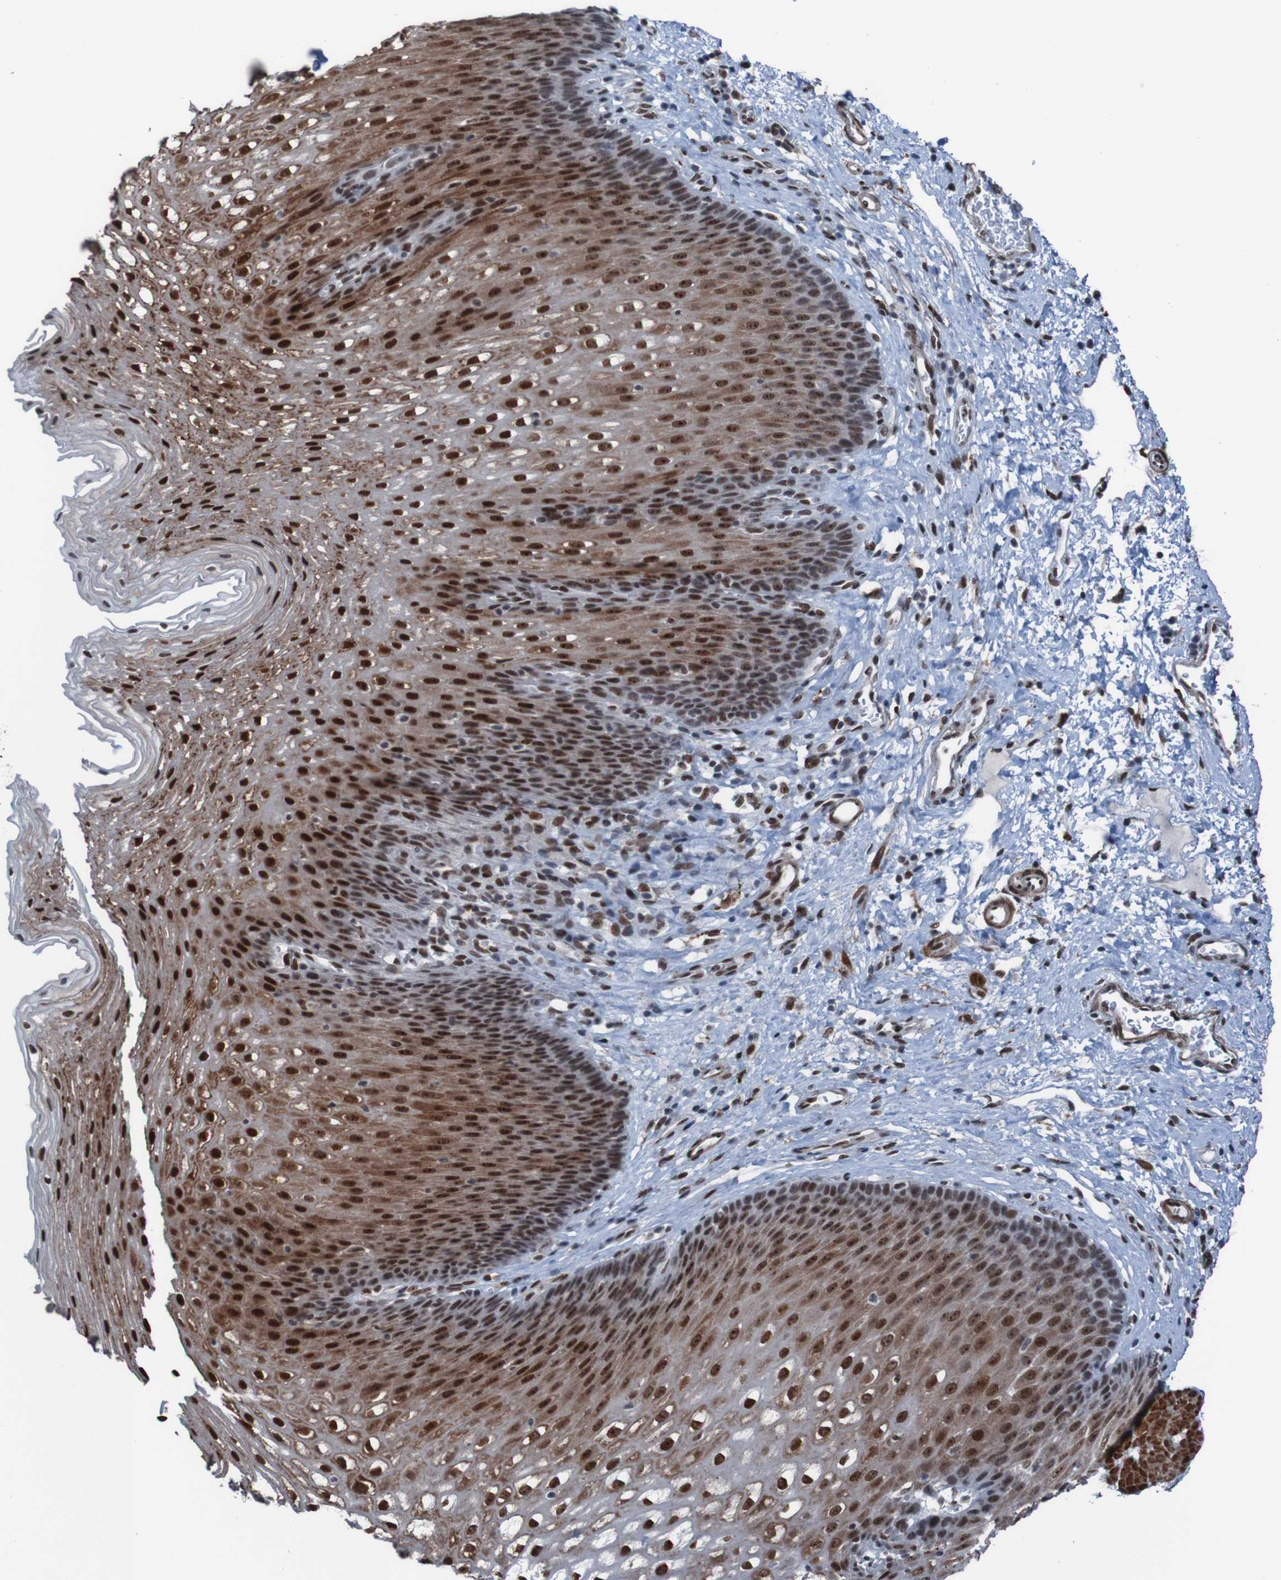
{"staining": {"intensity": "strong", "quantity": ">75%", "location": "cytoplasmic/membranous,nuclear"}, "tissue": "esophagus", "cell_type": "Squamous epithelial cells", "image_type": "normal", "snomed": [{"axis": "morphology", "description": "Normal tissue, NOS"}, {"axis": "topography", "description": "Esophagus"}], "caption": "Immunohistochemistry (DAB (3,3'-diaminobenzidine)) staining of normal human esophagus shows strong cytoplasmic/membranous,nuclear protein staining in about >75% of squamous epithelial cells. (Brightfield microscopy of DAB IHC at high magnification).", "gene": "PHF2", "patient": {"sex": "male", "age": 48}}